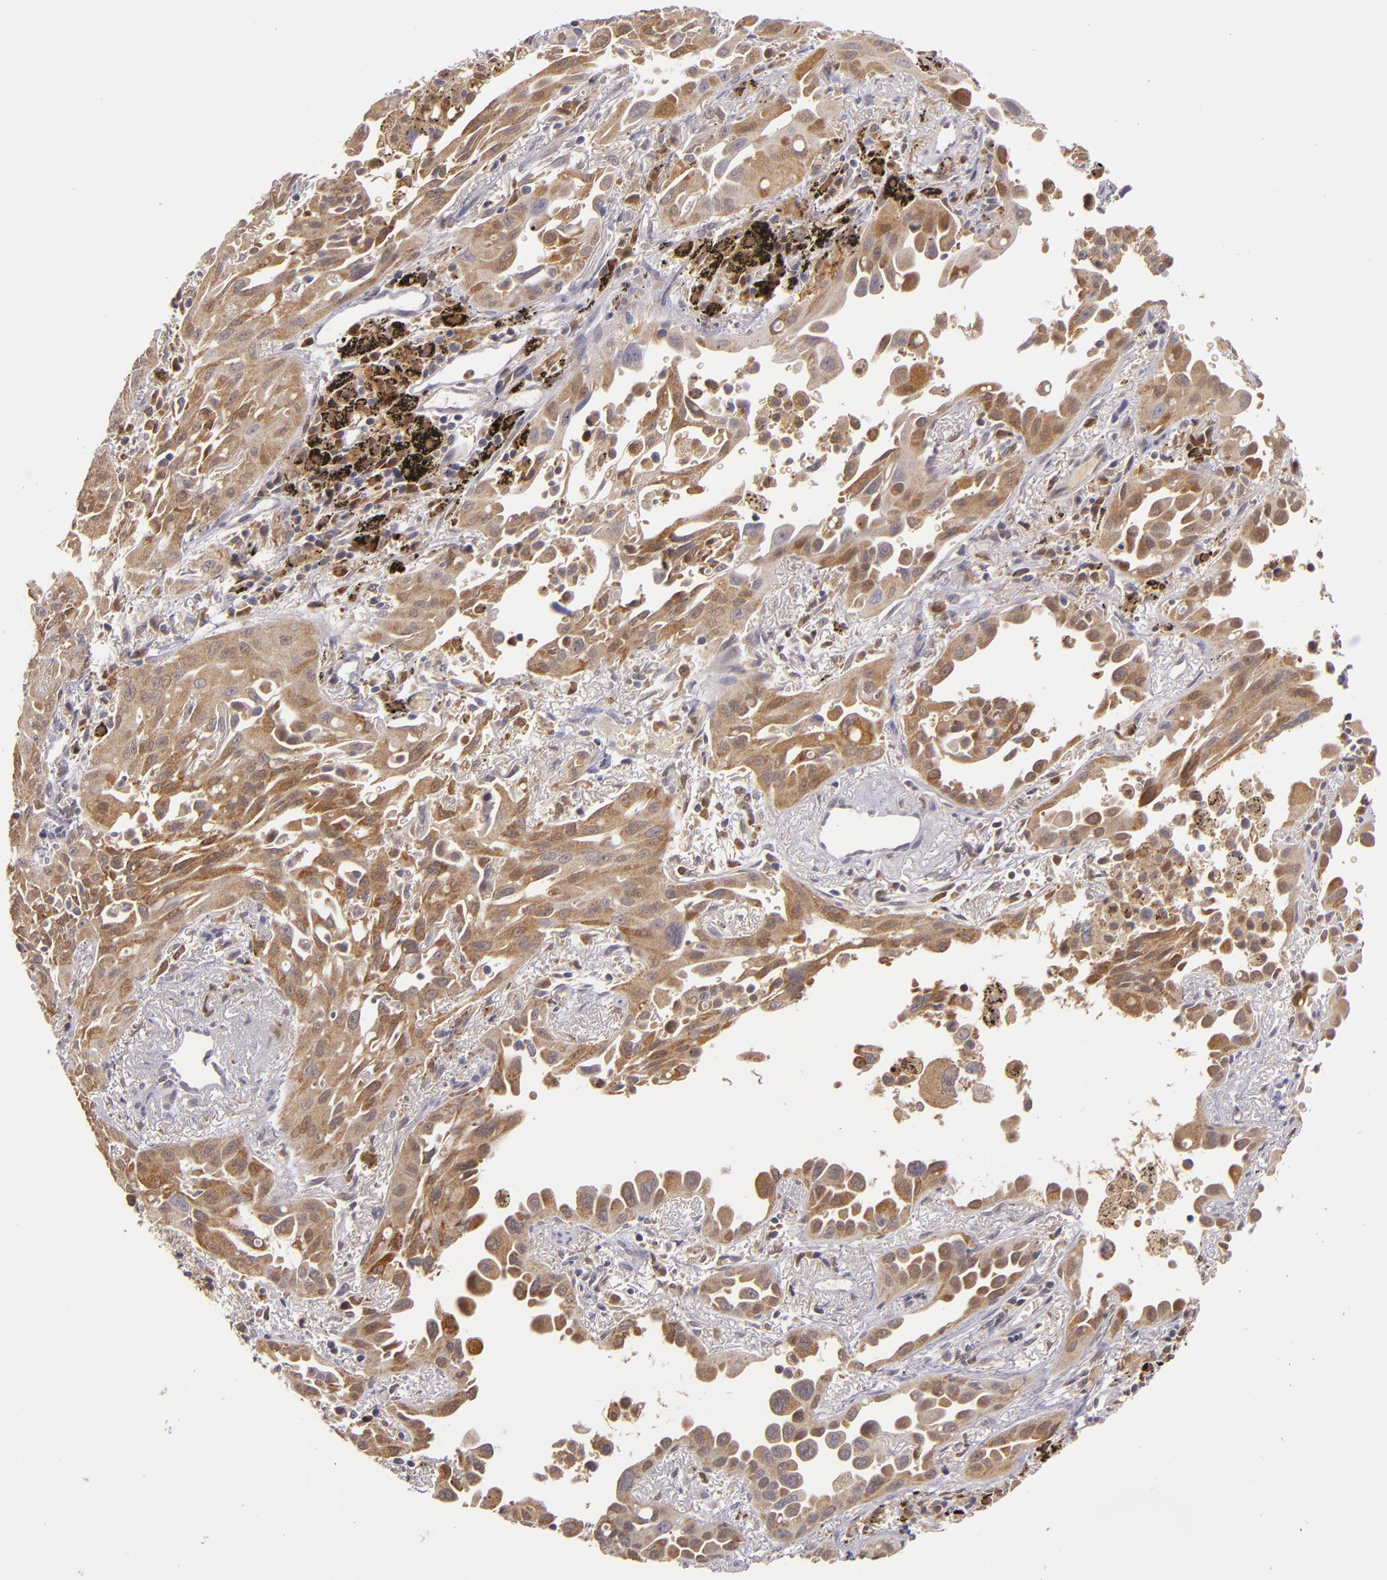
{"staining": {"intensity": "moderate", "quantity": ">75%", "location": "cytoplasmic/membranous"}, "tissue": "lung cancer", "cell_type": "Tumor cells", "image_type": "cancer", "snomed": [{"axis": "morphology", "description": "Adenocarcinoma, NOS"}, {"axis": "topography", "description": "Lung"}], "caption": "Brown immunohistochemical staining in lung cancer (adenocarcinoma) displays moderate cytoplasmic/membranous expression in approximately >75% of tumor cells.", "gene": "FHIT", "patient": {"sex": "male", "age": 68}}